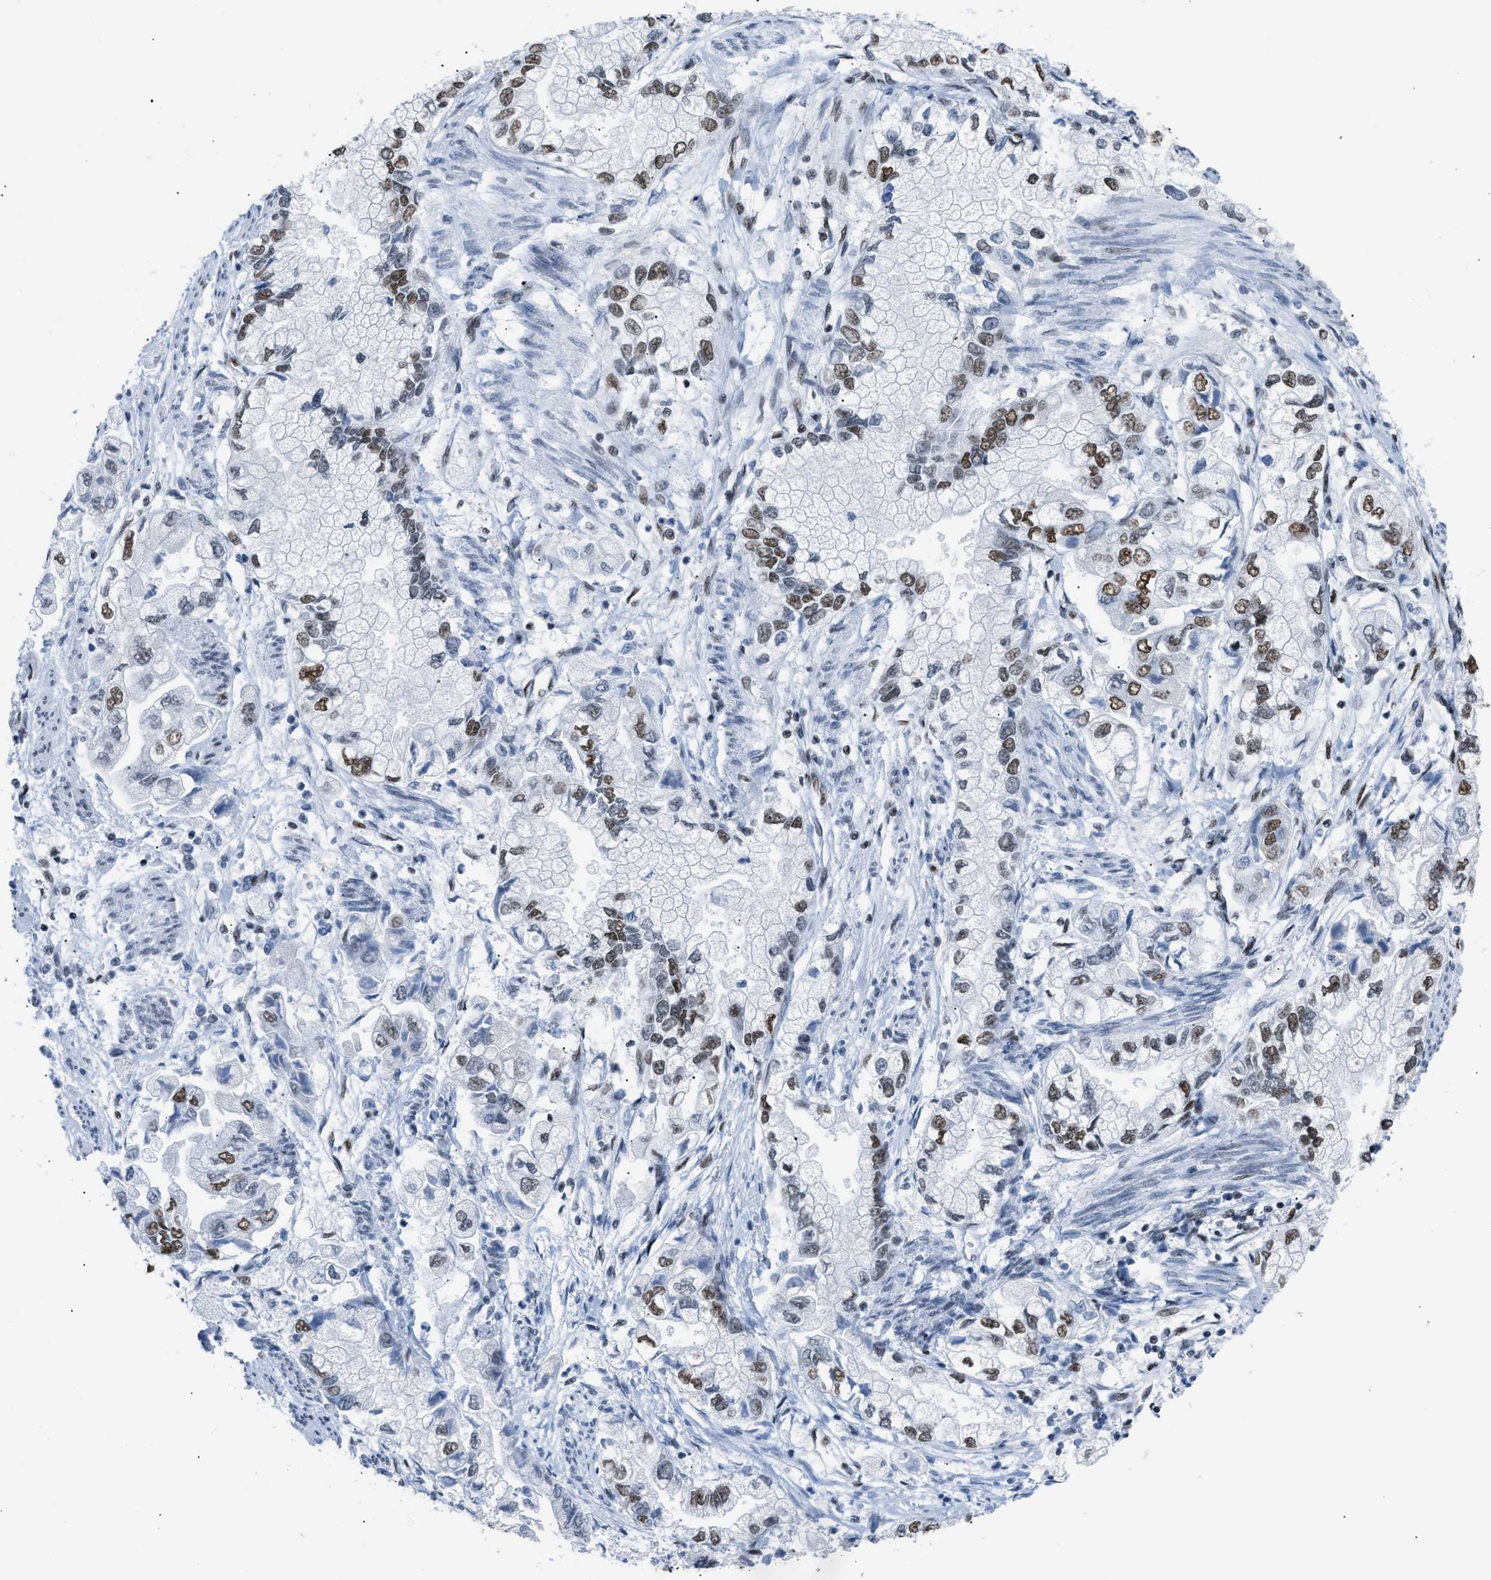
{"staining": {"intensity": "moderate", "quantity": "25%-75%", "location": "nuclear"}, "tissue": "stomach cancer", "cell_type": "Tumor cells", "image_type": "cancer", "snomed": [{"axis": "morphology", "description": "Normal tissue, NOS"}, {"axis": "morphology", "description": "Adenocarcinoma, NOS"}, {"axis": "topography", "description": "Stomach"}], "caption": "The micrograph demonstrates a brown stain indicating the presence of a protein in the nuclear of tumor cells in stomach cancer.", "gene": "CCAR2", "patient": {"sex": "male", "age": 62}}